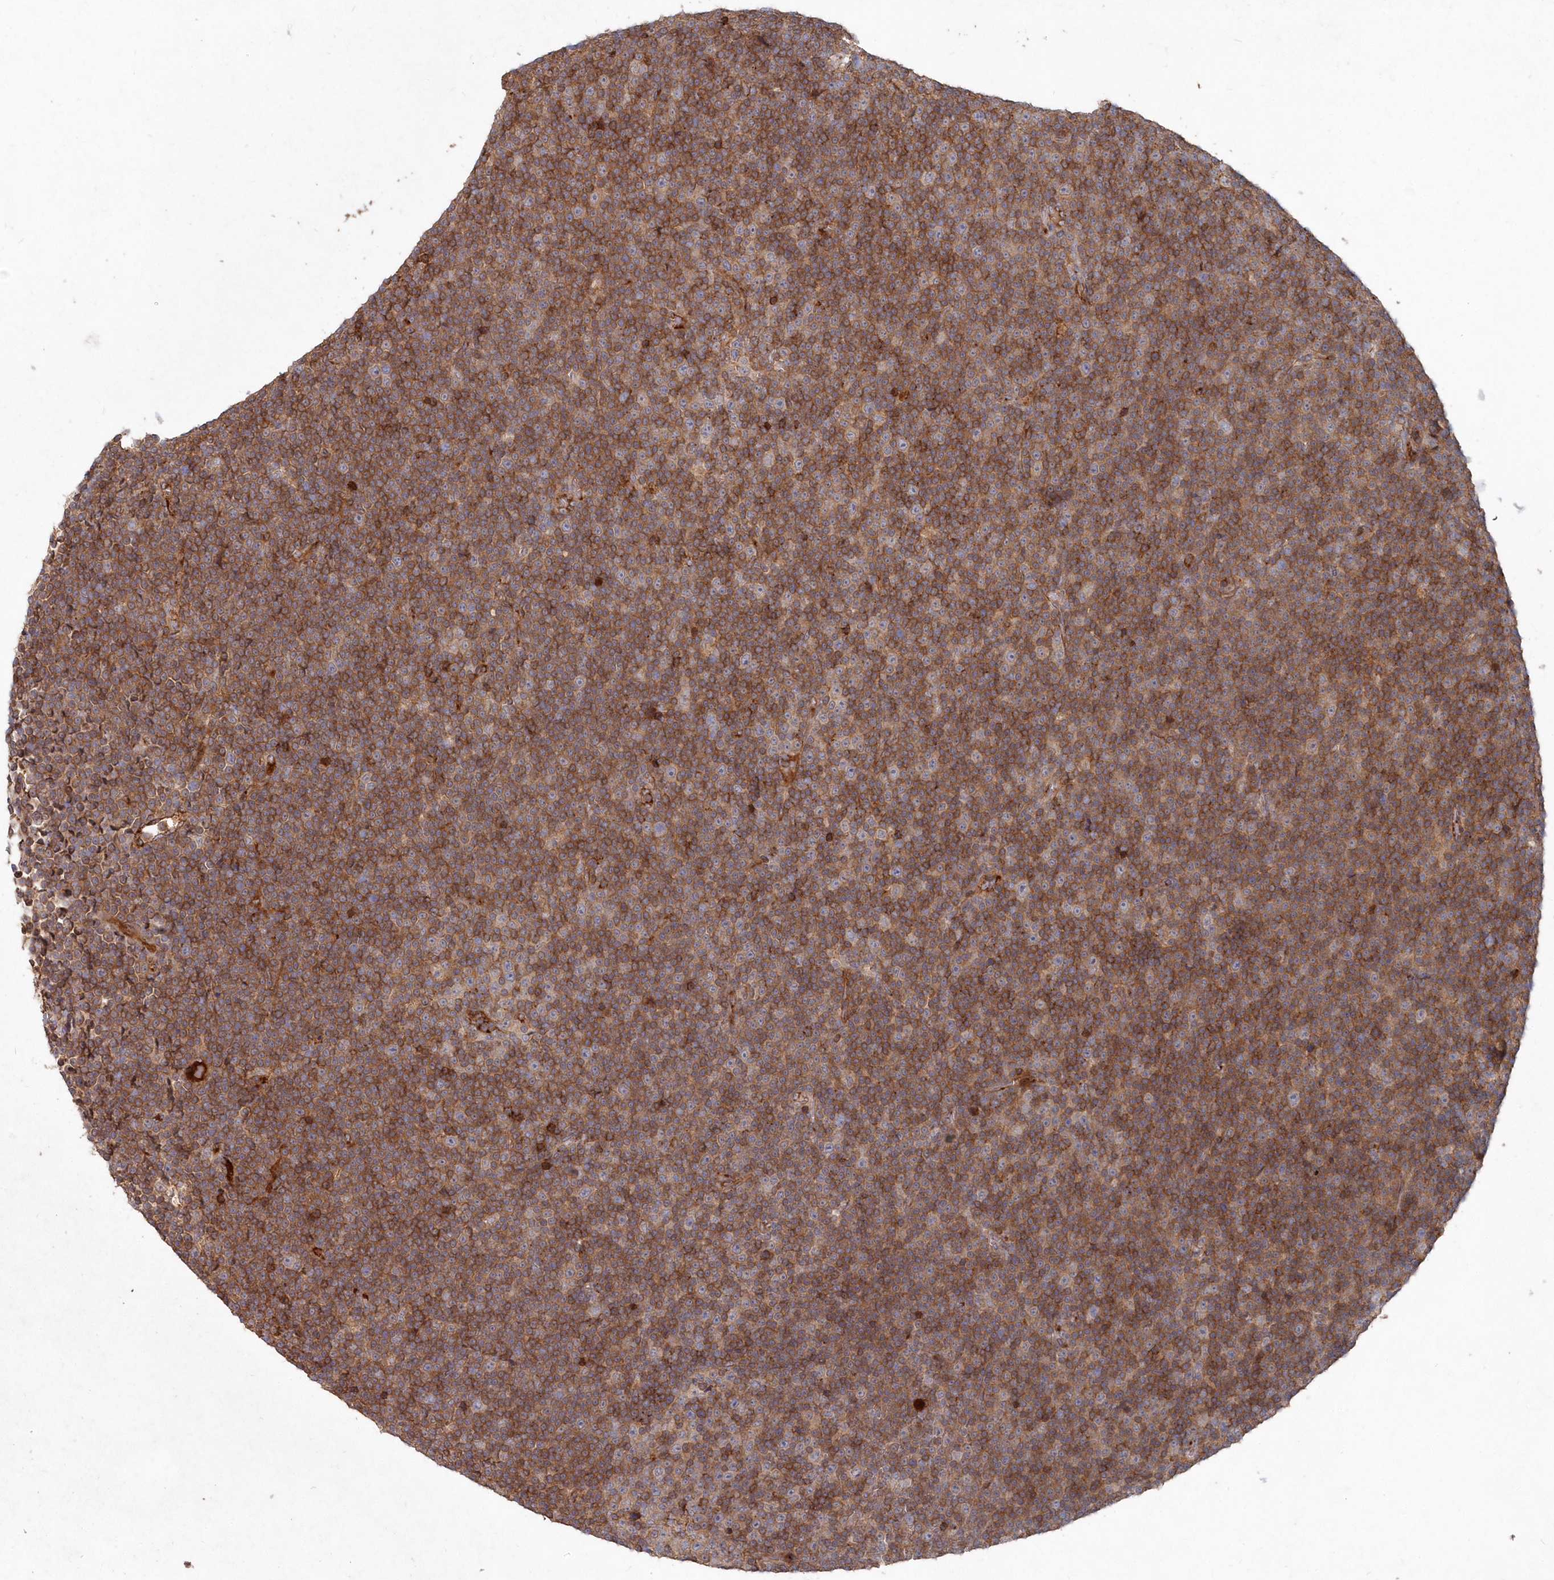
{"staining": {"intensity": "moderate", "quantity": ">75%", "location": "cytoplasmic/membranous"}, "tissue": "lymphoma", "cell_type": "Tumor cells", "image_type": "cancer", "snomed": [{"axis": "morphology", "description": "Malignant lymphoma, non-Hodgkin's type, Low grade"}, {"axis": "topography", "description": "Lymph node"}], "caption": "DAB immunohistochemical staining of human lymphoma demonstrates moderate cytoplasmic/membranous protein positivity in approximately >75% of tumor cells.", "gene": "ABHD14B", "patient": {"sex": "female", "age": 67}}